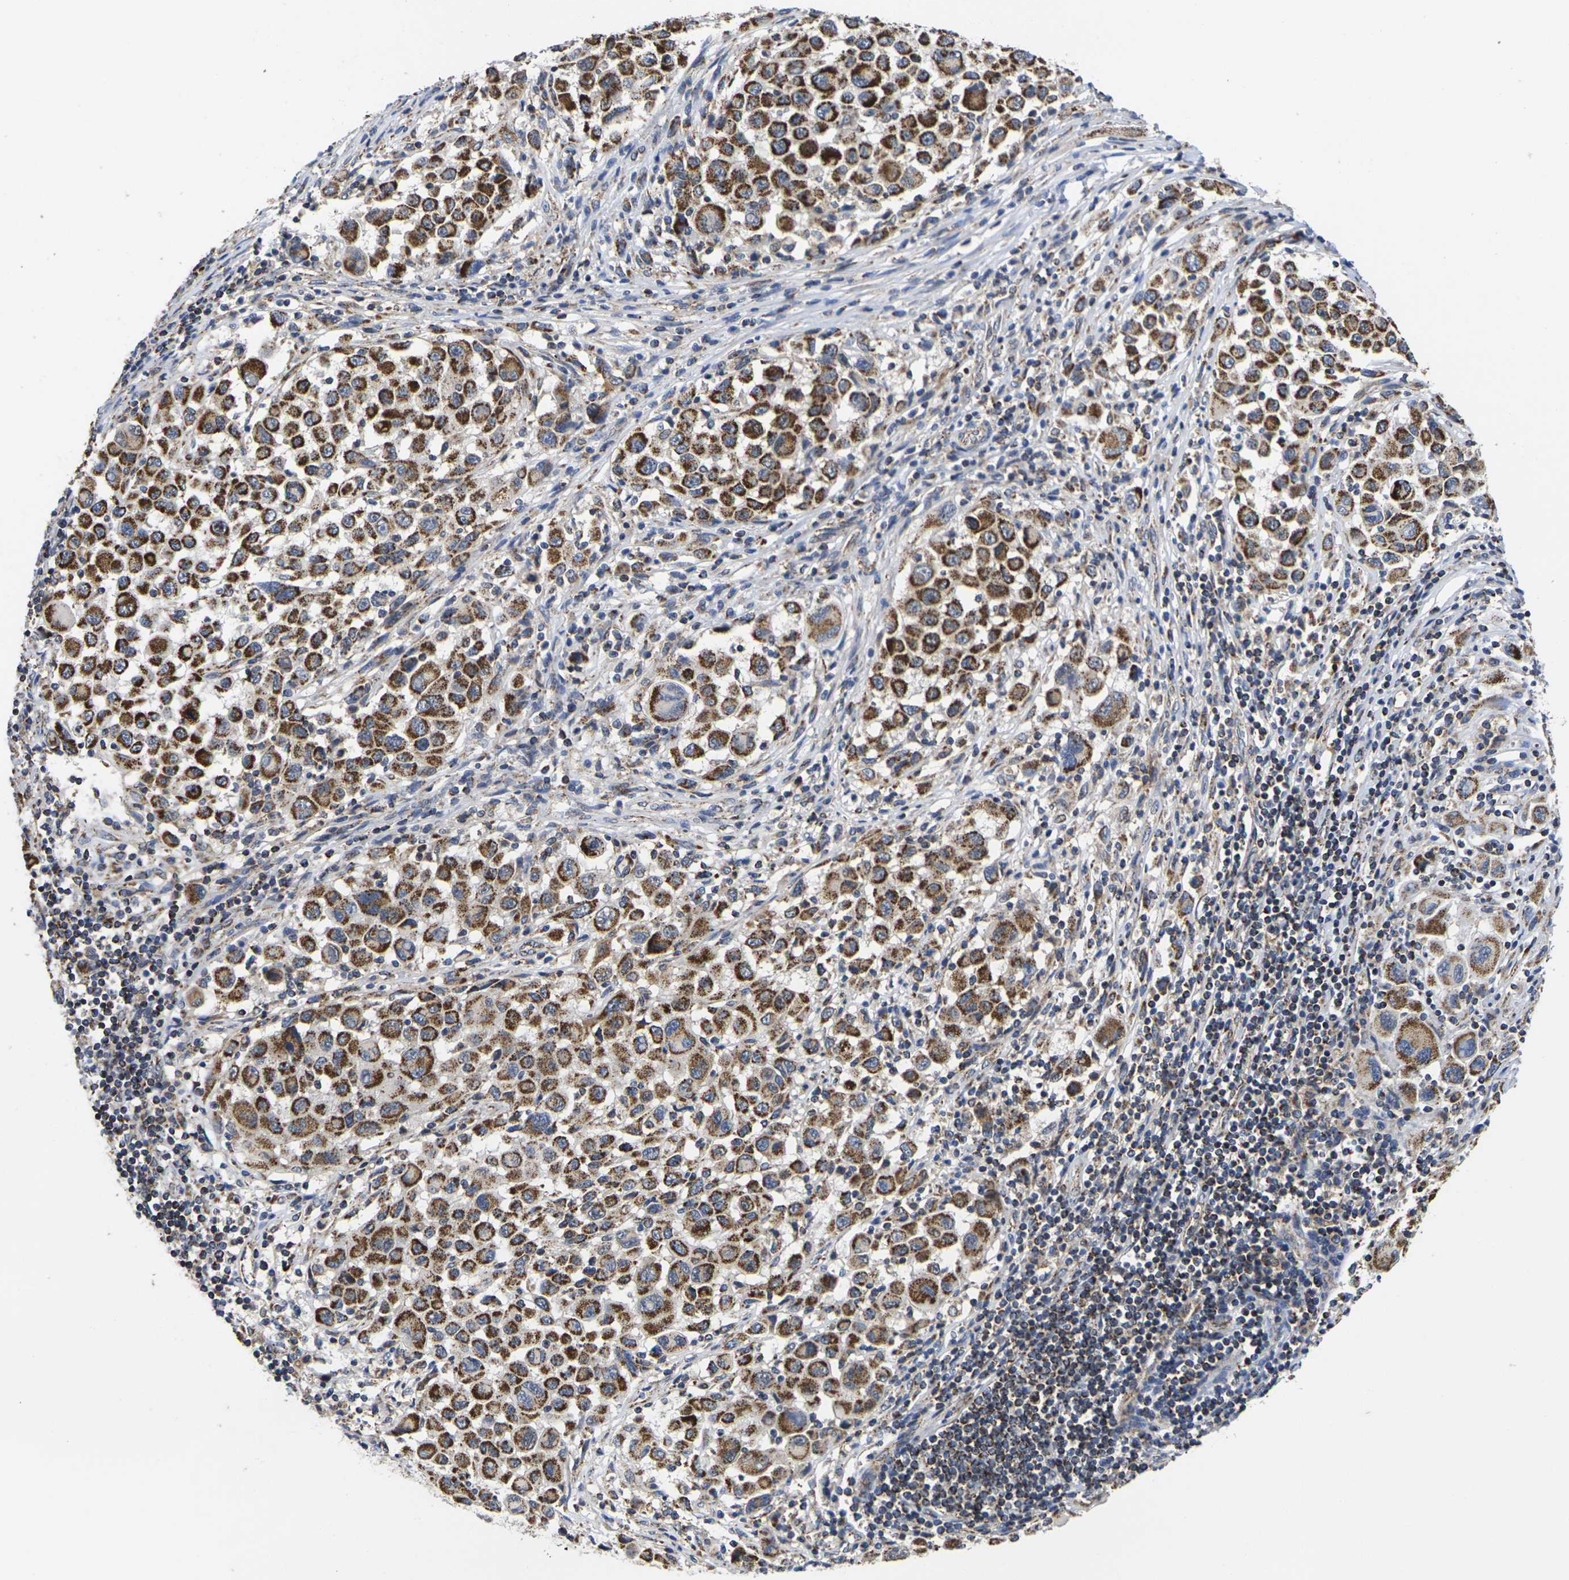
{"staining": {"intensity": "strong", "quantity": ">75%", "location": "cytoplasmic/membranous"}, "tissue": "melanoma", "cell_type": "Tumor cells", "image_type": "cancer", "snomed": [{"axis": "morphology", "description": "Malignant melanoma, Metastatic site"}, {"axis": "topography", "description": "Lymph node"}], "caption": "Protein staining of malignant melanoma (metastatic site) tissue shows strong cytoplasmic/membranous expression in about >75% of tumor cells.", "gene": "P2RY11", "patient": {"sex": "male", "age": 61}}